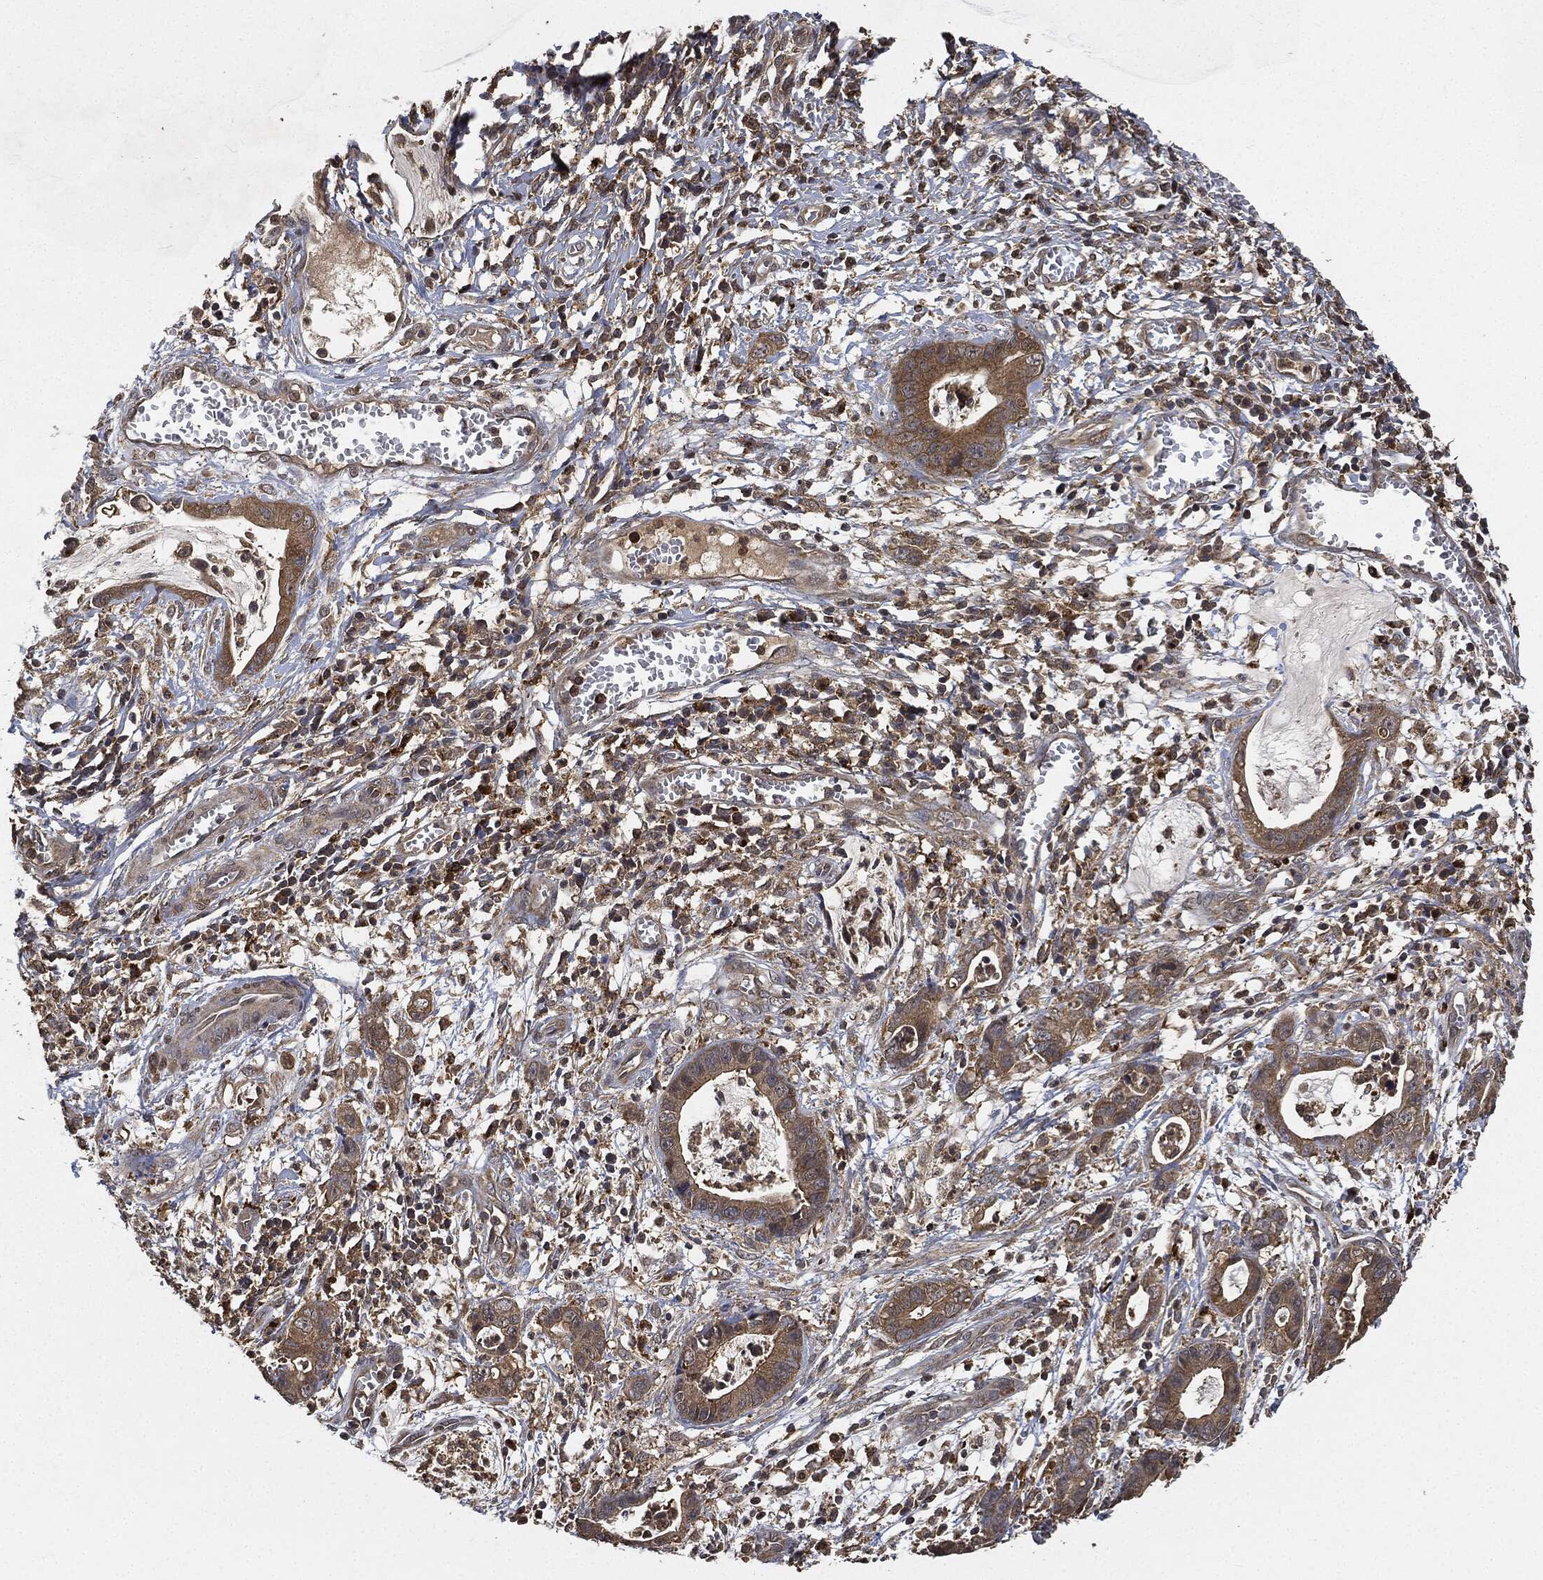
{"staining": {"intensity": "moderate", "quantity": "25%-75%", "location": "cytoplasmic/membranous"}, "tissue": "cervical cancer", "cell_type": "Tumor cells", "image_type": "cancer", "snomed": [{"axis": "morphology", "description": "Adenocarcinoma, NOS"}, {"axis": "topography", "description": "Cervix"}], "caption": "IHC photomicrograph of neoplastic tissue: cervical adenocarcinoma stained using IHC displays medium levels of moderate protein expression localized specifically in the cytoplasmic/membranous of tumor cells, appearing as a cytoplasmic/membranous brown color.", "gene": "BRAF", "patient": {"sex": "female", "age": 44}}